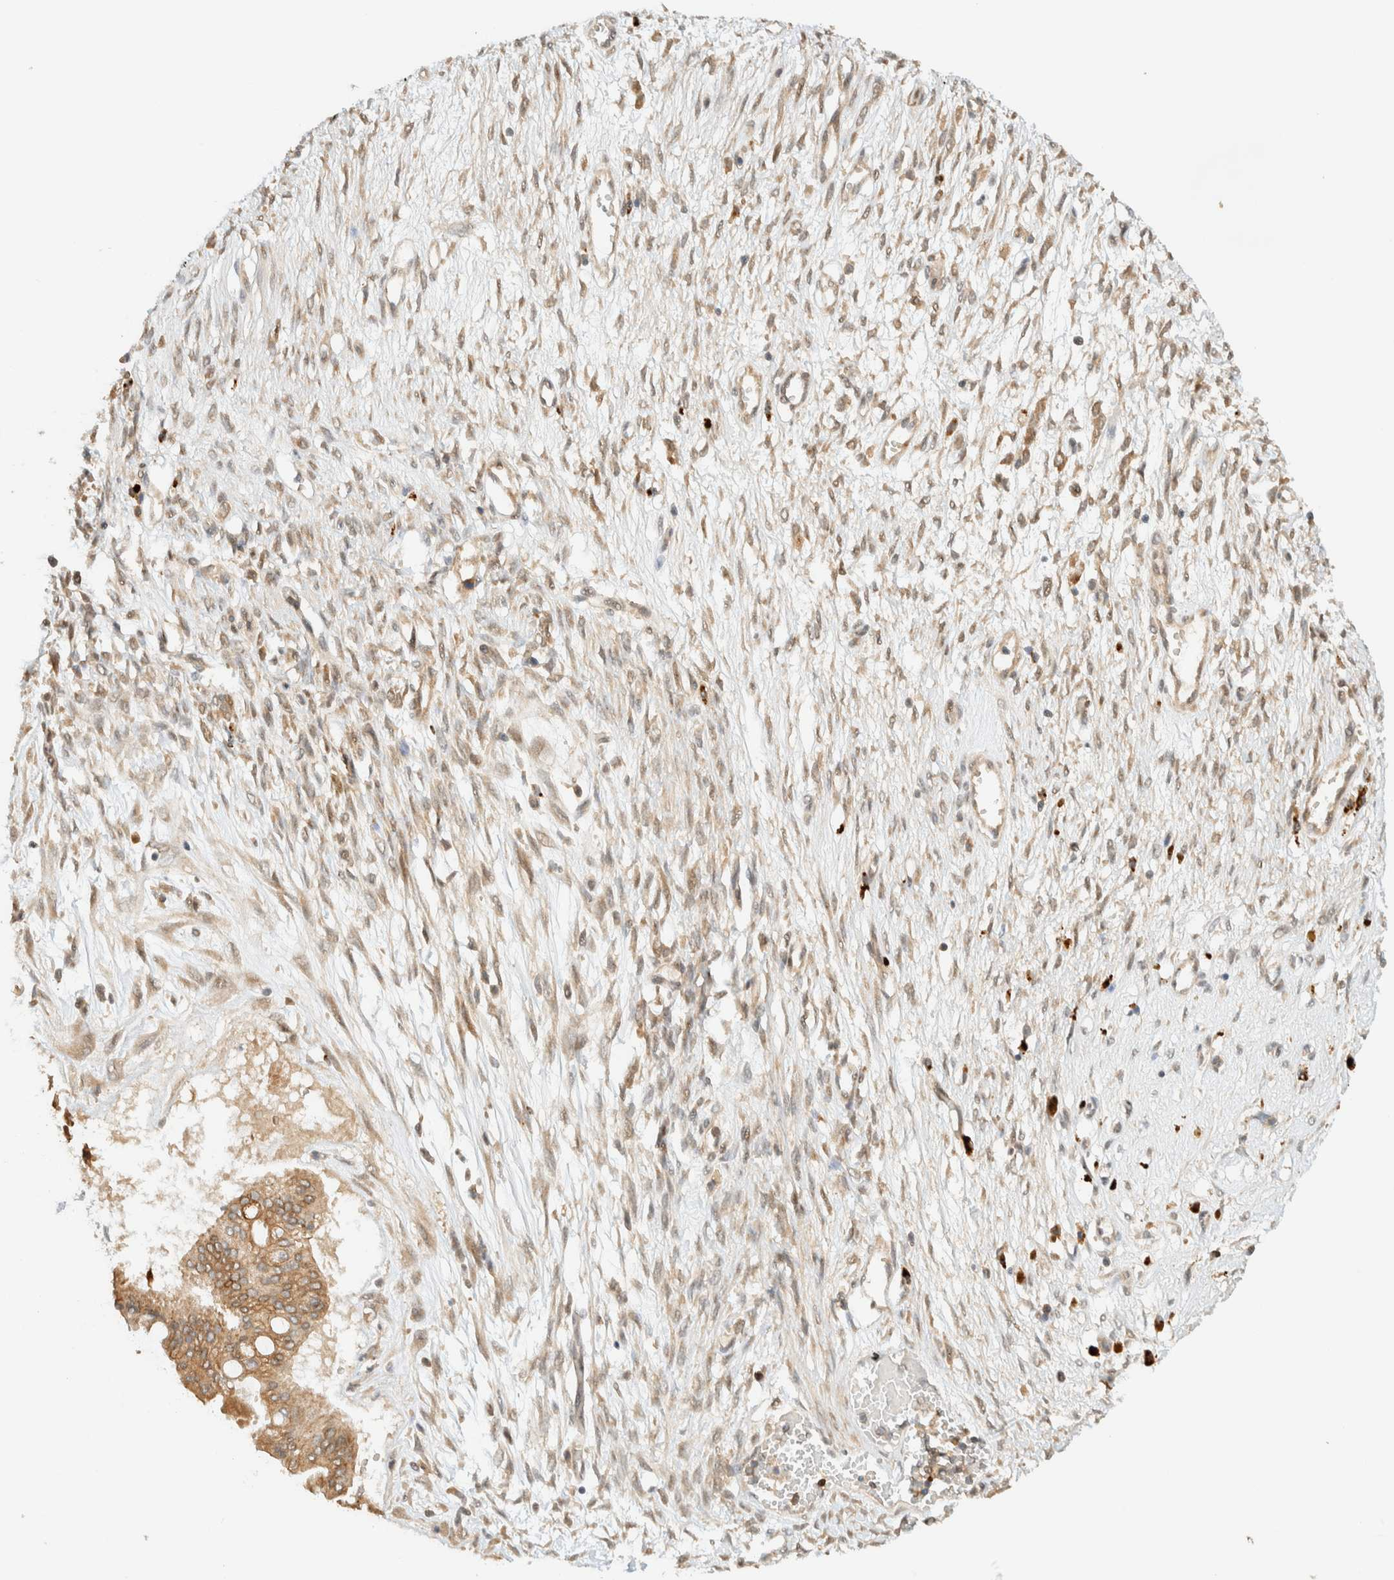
{"staining": {"intensity": "moderate", "quantity": ">75%", "location": "cytoplasmic/membranous"}, "tissue": "ovarian cancer", "cell_type": "Tumor cells", "image_type": "cancer", "snomed": [{"axis": "morphology", "description": "Cystadenocarcinoma, mucinous, NOS"}, {"axis": "topography", "description": "Ovary"}], "caption": "This image demonstrates ovarian cancer (mucinous cystadenocarcinoma) stained with immunohistochemistry (IHC) to label a protein in brown. The cytoplasmic/membranous of tumor cells show moderate positivity for the protein. Nuclei are counter-stained blue.", "gene": "ZBTB34", "patient": {"sex": "female", "age": 73}}